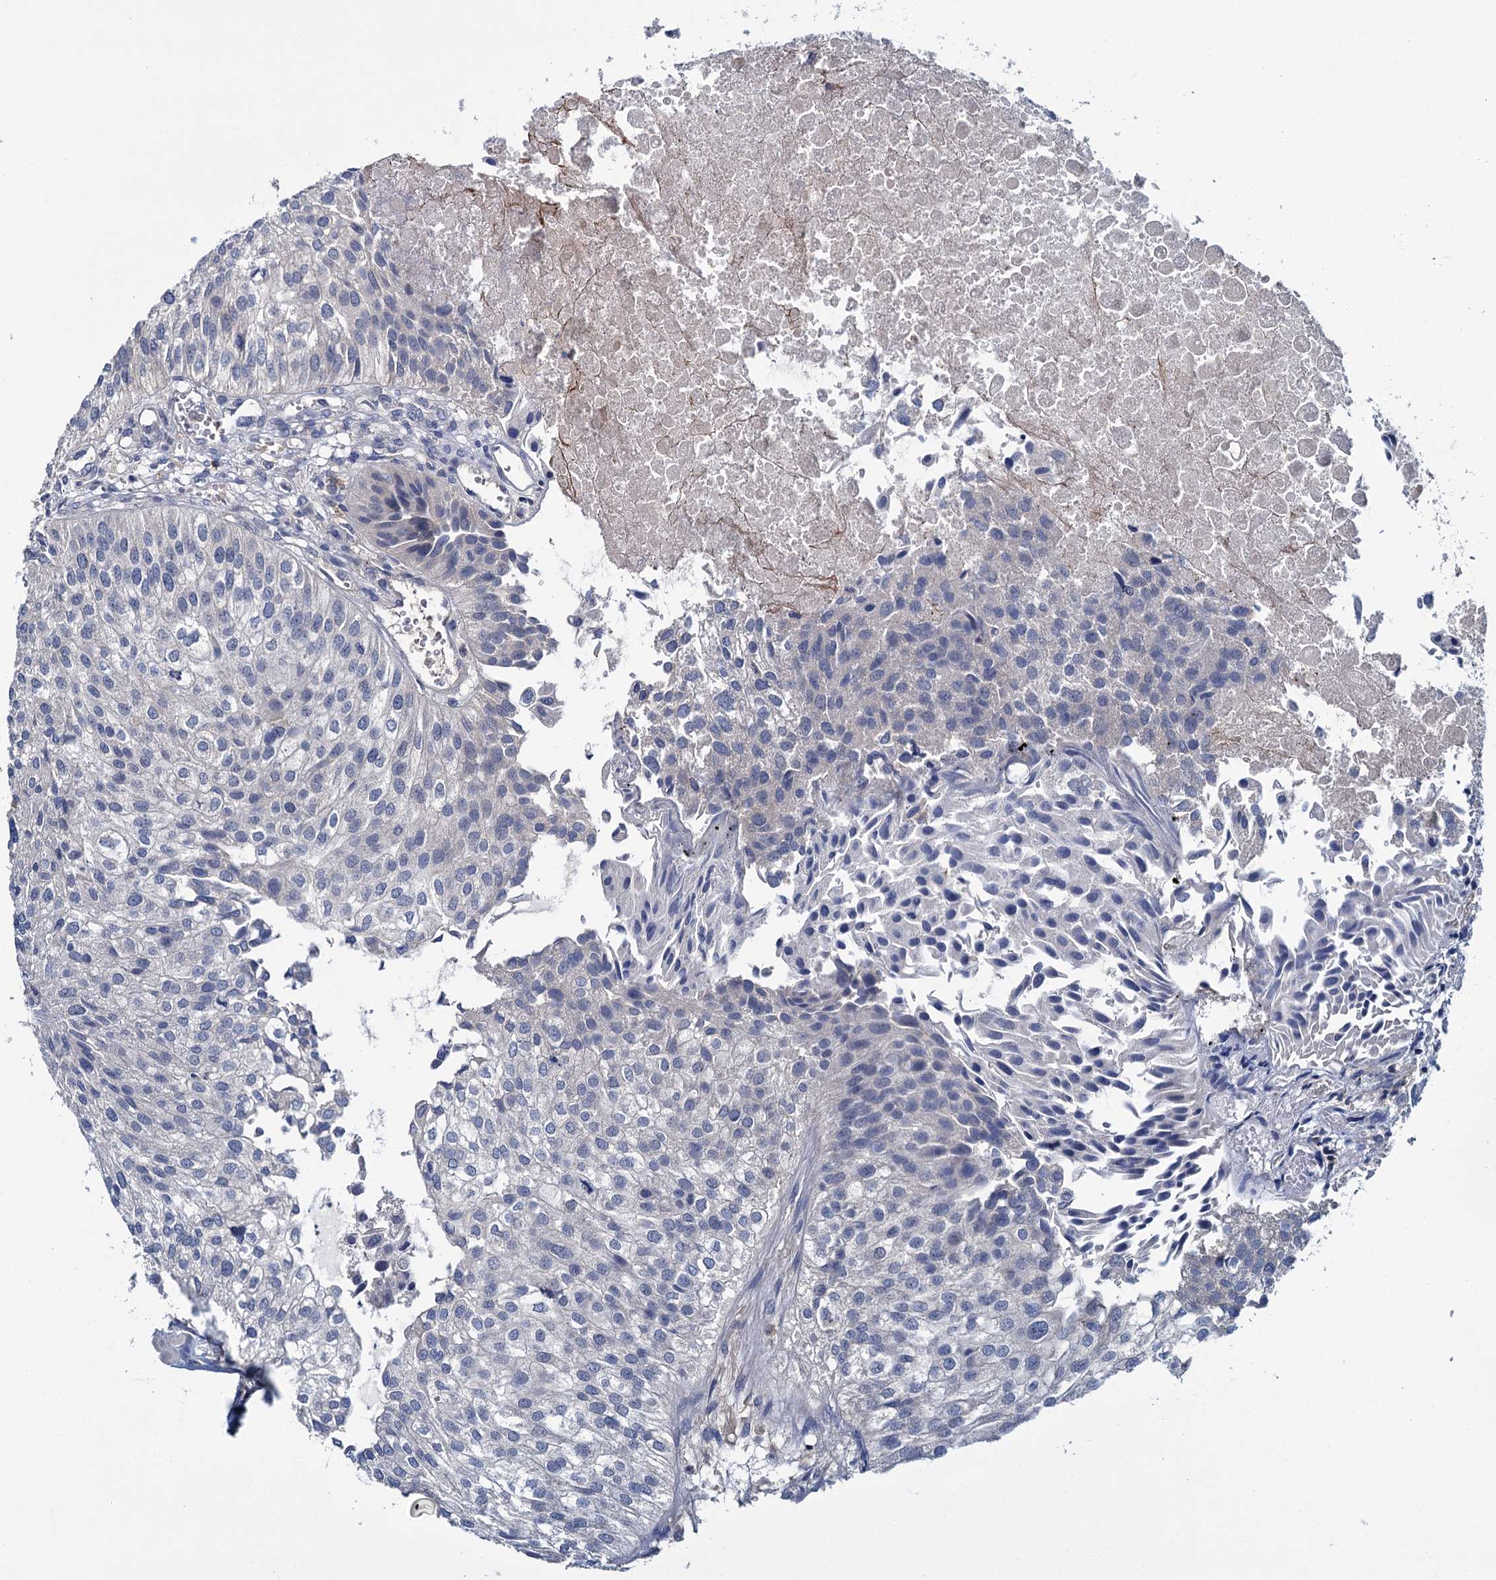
{"staining": {"intensity": "negative", "quantity": "none", "location": "none"}, "tissue": "urothelial cancer", "cell_type": "Tumor cells", "image_type": "cancer", "snomed": [{"axis": "morphology", "description": "Urothelial carcinoma, Low grade"}, {"axis": "topography", "description": "Urinary bladder"}], "caption": "The immunohistochemistry micrograph has no significant positivity in tumor cells of urothelial cancer tissue.", "gene": "FGFR2", "patient": {"sex": "female", "age": 89}}